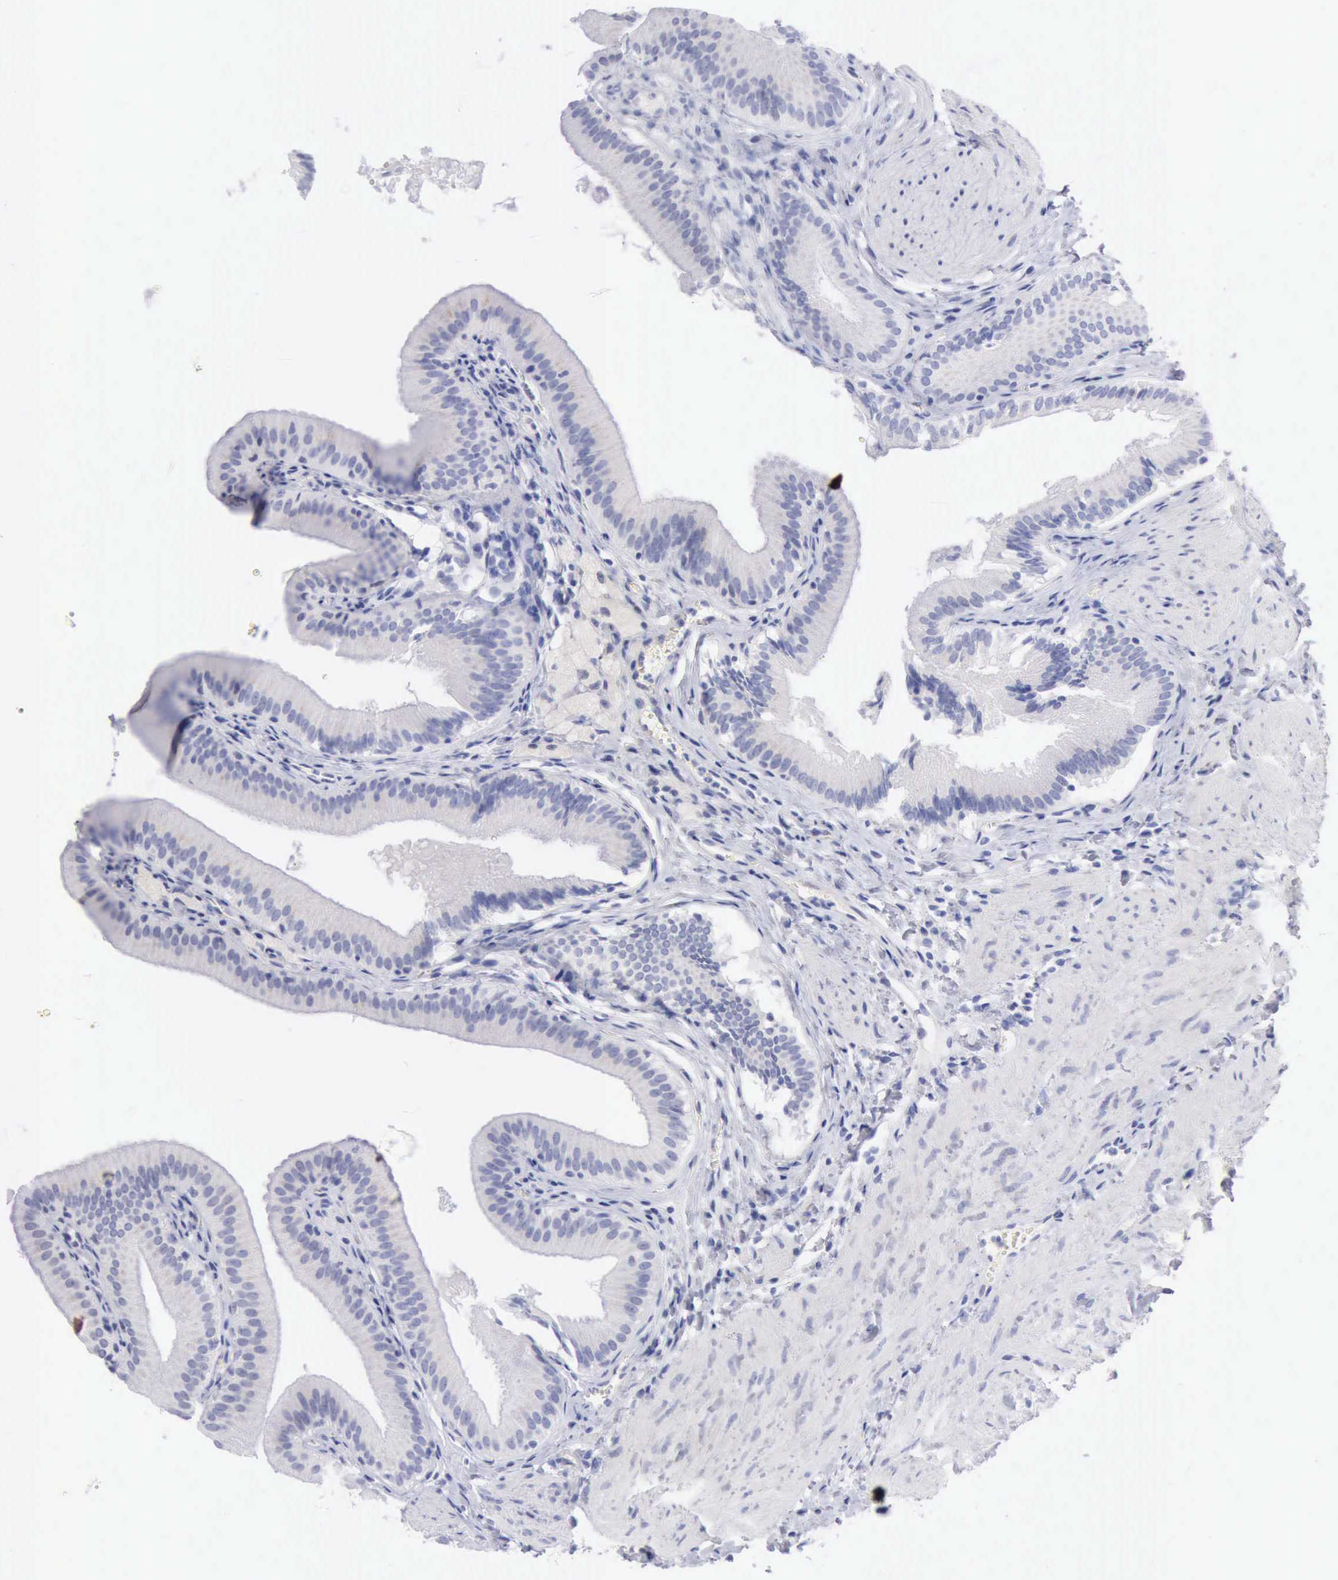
{"staining": {"intensity": "negative", "quantity": "none", "location": "none"}, "tissue": "gallbladder", "cell_type": "Glandular cells", "image_type": "normal", "snomed": [{"axis": "morphology", "description": "Normal tissue, NOS"}, {"axis": "topography", "description": "Gallbladder"}], "caption": "Immunohistochemistry (IHC) of unremarkable human gallbladder reveals no expression in glandular cells. Brightfield microscopy of immunohistochemistry stained with DAB (brown) and hematoxylin (blue), captured at high magnification.", "gene": "ANGEL1", "patient": {"sex": "female", "age": 24}}